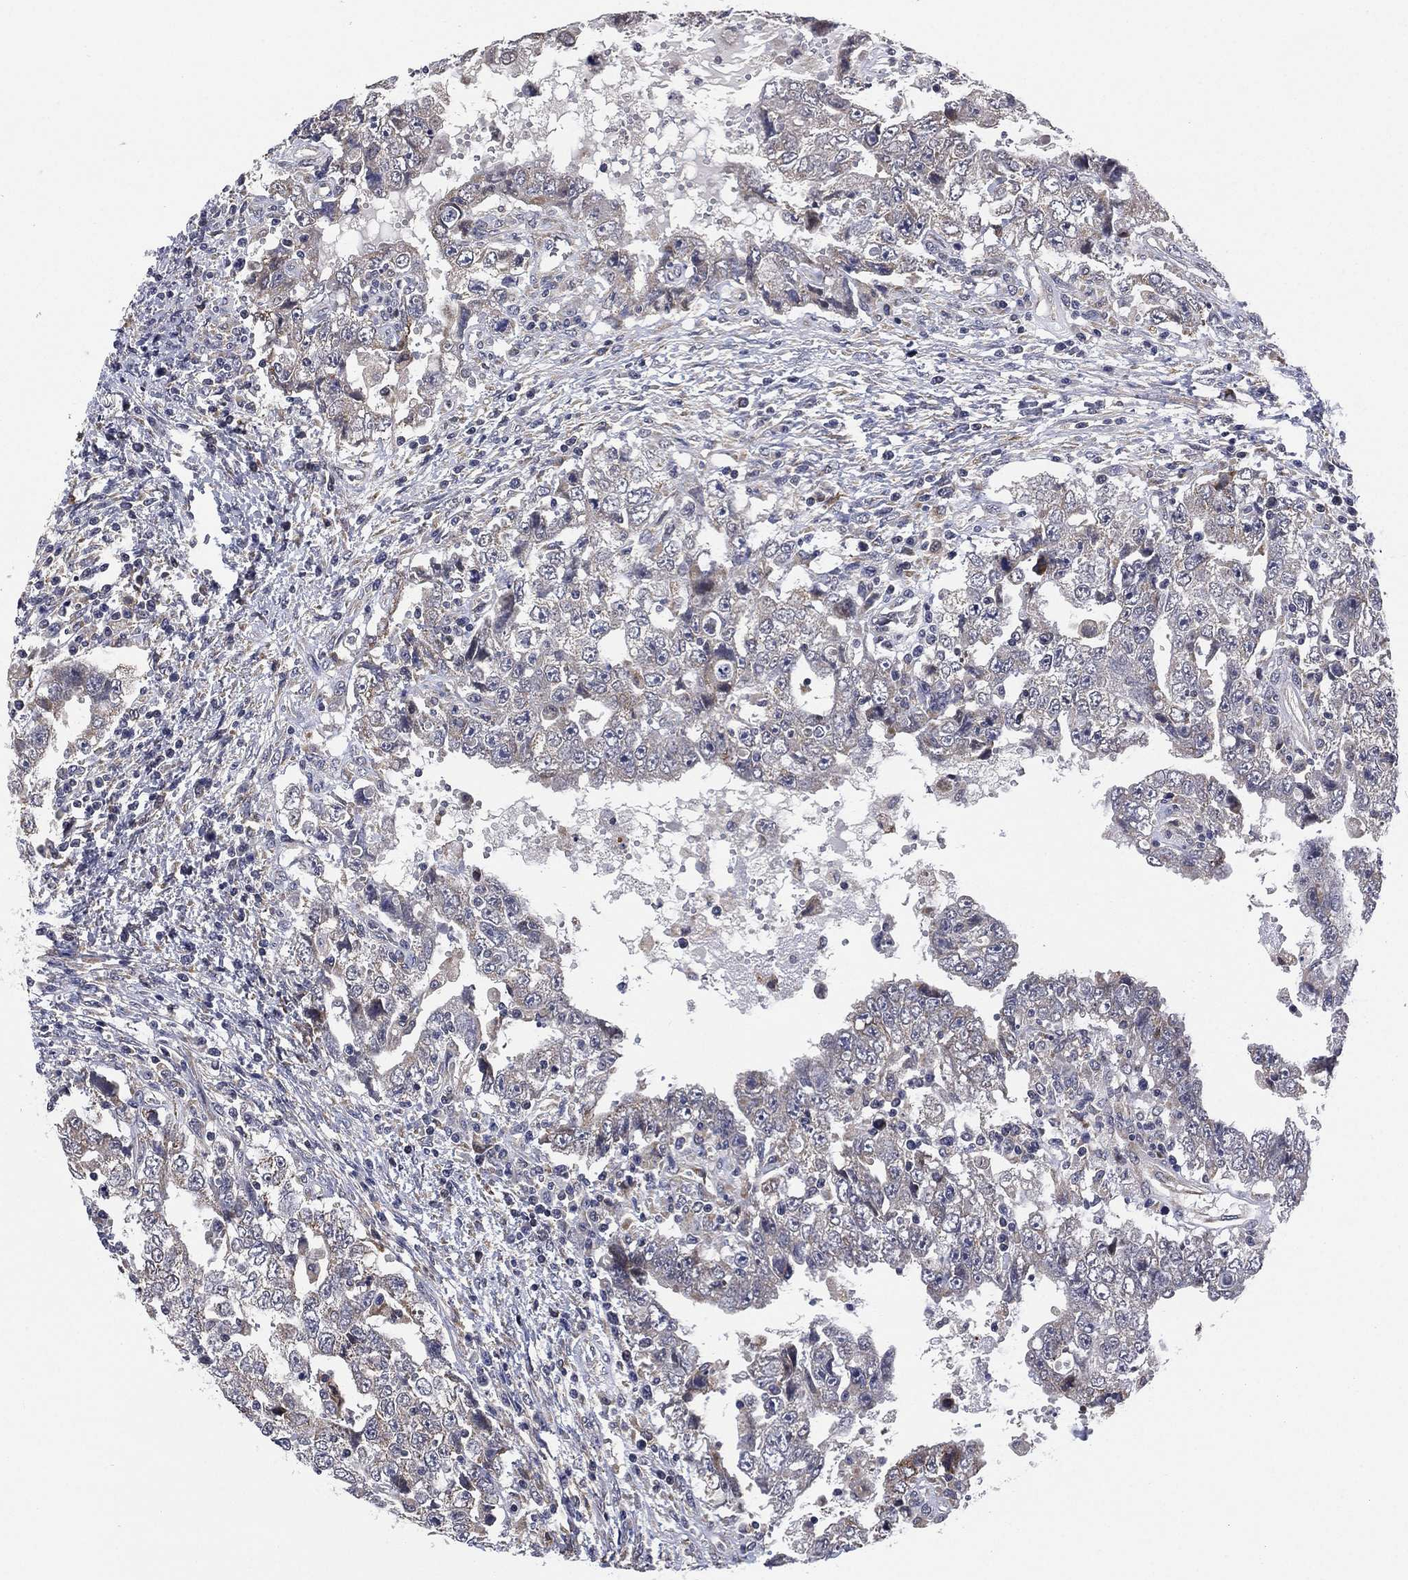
{"staining": {"intensity": "negative", "quantity": "none", "location": "none"}, "tissue": "testis cancer", "cell_type": "Tumor cells", "image_type": "cancer", "snomed": [{"axis": "morphology", "description": "Carcinoma, Embryonal, NOS"}, {"axis": "topography", "description": "Testis"}], "caption": "High magnification brightfield microscopy of testis cancer stained with DAB (brown) and counterstained with hematoxylin (blue): tumor cells show no significant staining.", "gene": "SELENOO", "patient": {"sex": "male", "age": 26}}